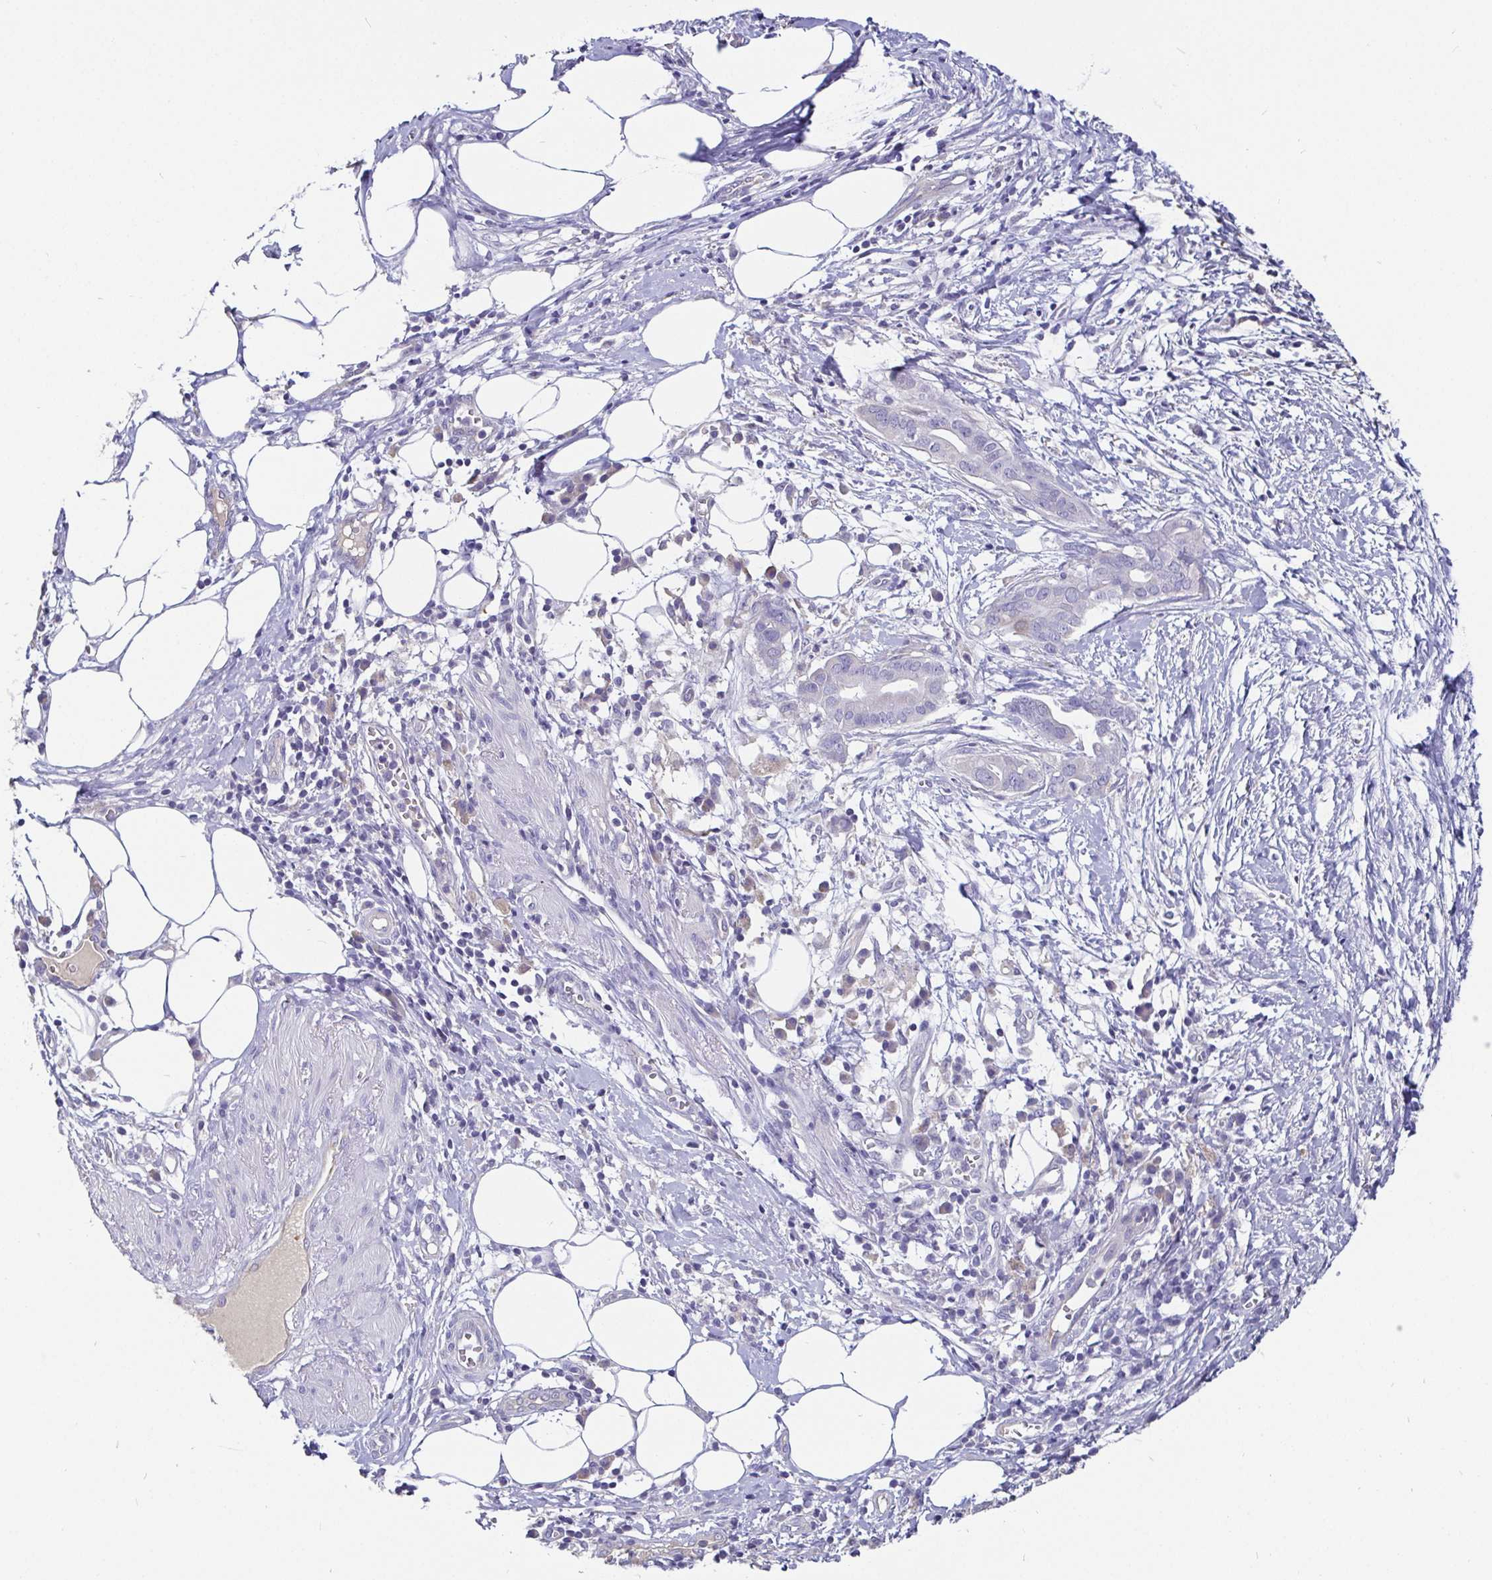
{"staining": {"intensity": "negative", "quantity": "none", "location": "none"}, "tissue": "pancreatic cancer", "cell_type": "Tumor cells", "image_type": "cancer", "snomed": [{"axis": "morphology", "description": "Adenocarcinoma, NOS"}, {"axis": "topography", "description": "Pancreas"}], "caption": "Immunohistochemistry micrograph of neoplastic tissue: human pancreatic cancer stained with DAB (3,3'-diaminobenzidine) displays no significant protein staining in tumor cells.", "gene": "ADAMTS6", "patient": {"sex": "male", "age": 61}}